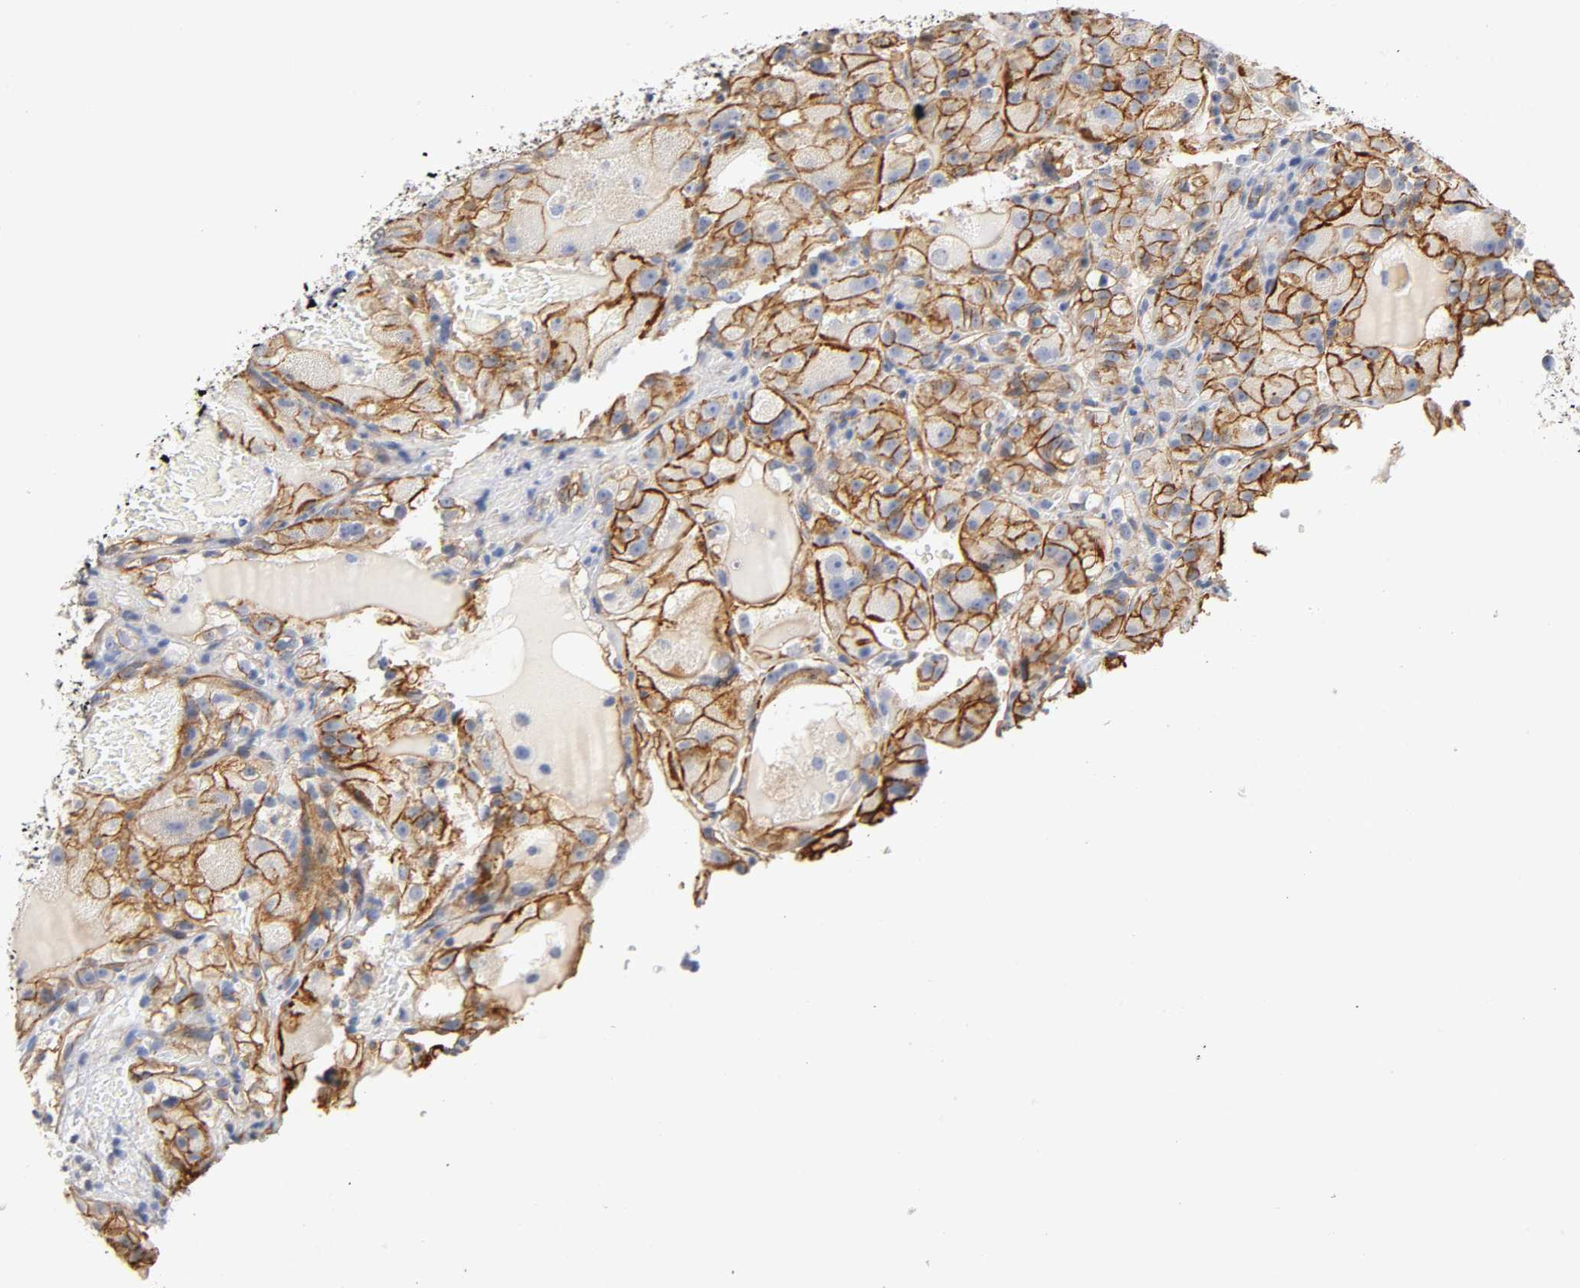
{"staining": {"intensity": "moderate", "quantity": ">75%", "location": "cytoplasmic/membranous"}, "tissue": "renal cancer", "cell_type": "Tumor cells", "image_type": "cancer", "snomed": [{"axis": "morphology", "description": "Normal tissue, NOS"}, {"axis": "morphology", "description": "Adenocarcinoma, NOS"}, {"axis": "topography", "description": "Kidney"}], "caption": "A high-resolution image shows IHC staining of renal cancer, which displays moderate cytoplasmic/membranous positivity in approximately >75% of tumor cells.", "gene": "SPTAN1", "patient": {"sex": "male", "age": 61}}